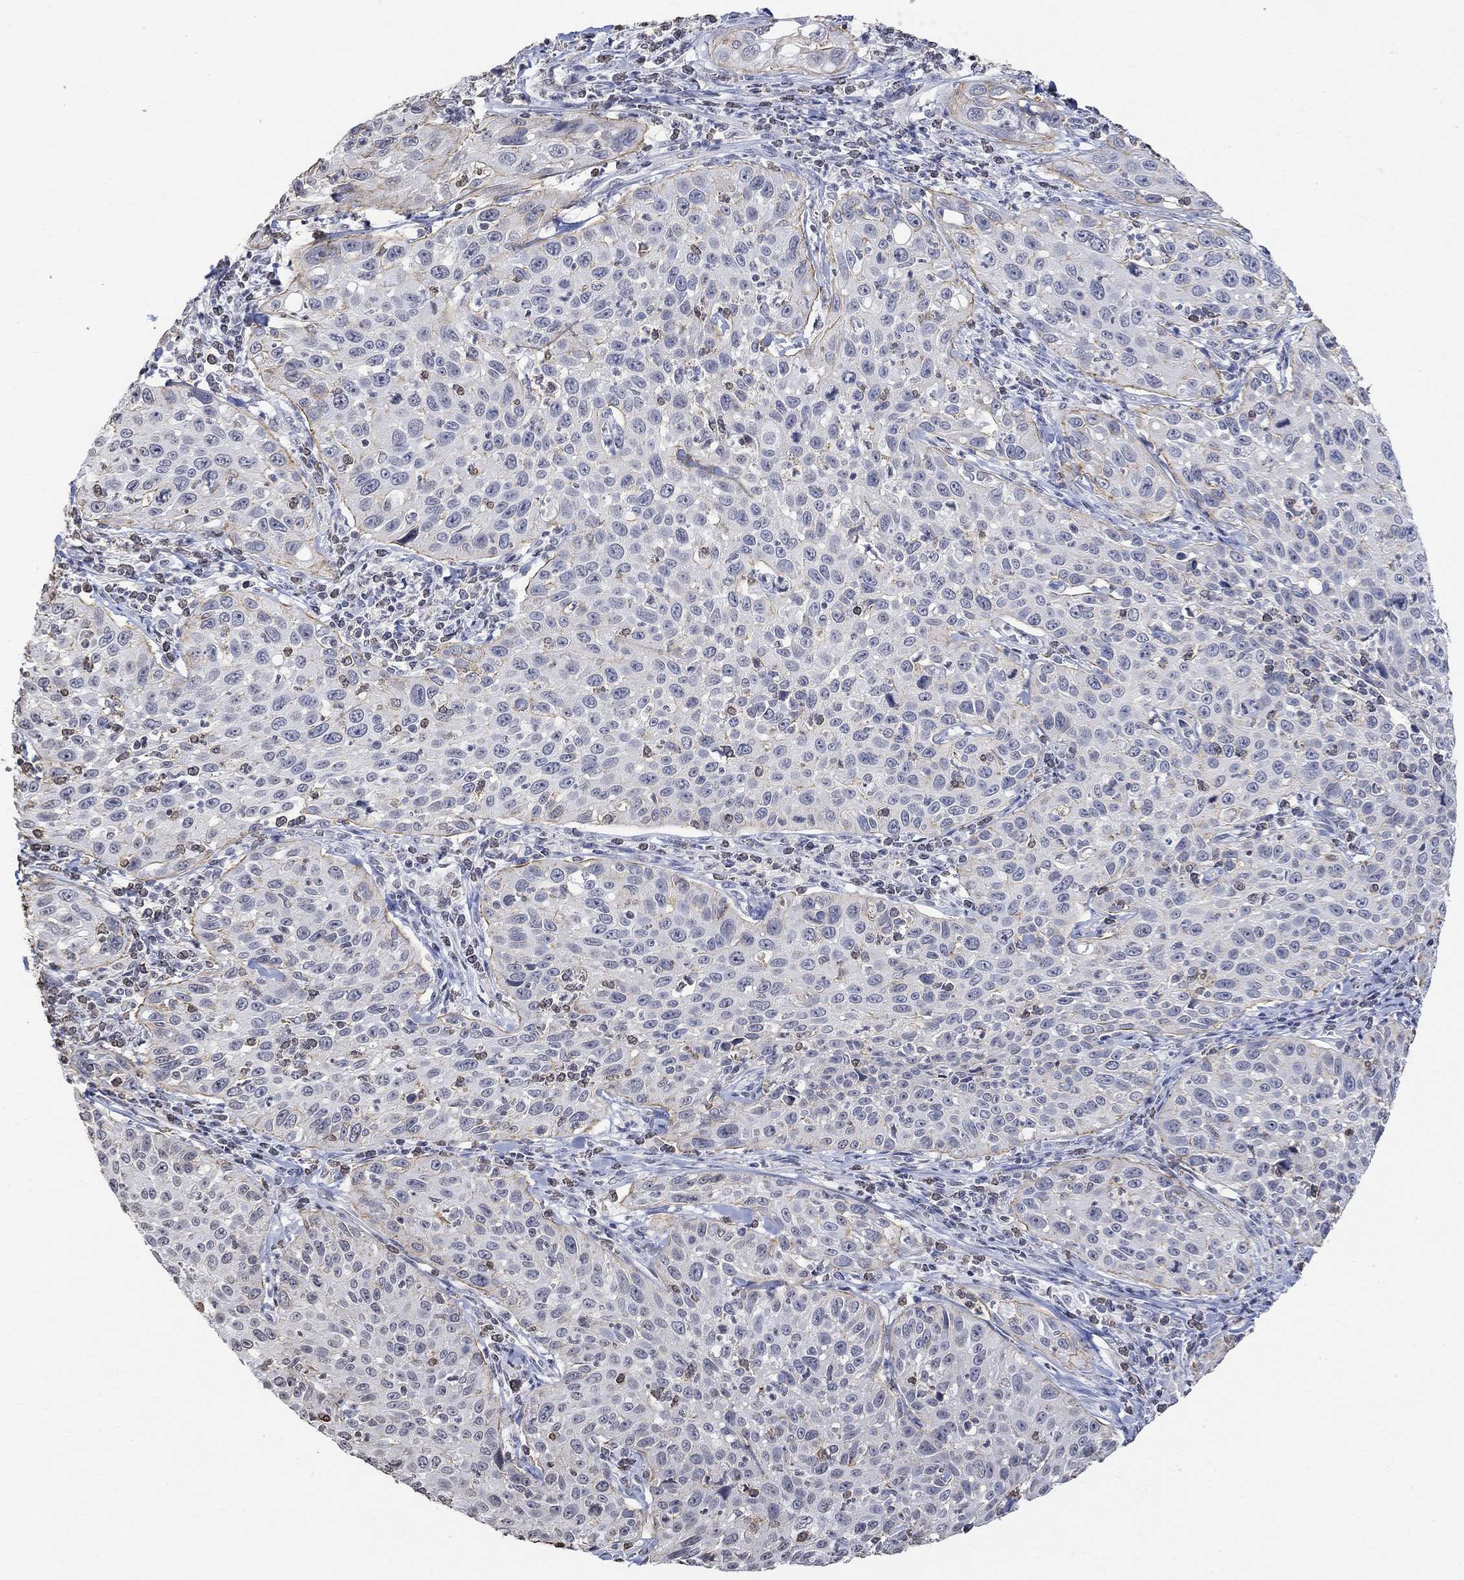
{"staining": {"intensity": "negative", "quantity": "none", "location": "none"}, "tissue": "cervical cancer", "cell_type": "Tumor cells", "image_type": "cancer", "snomed": [{"axis": "morphology", "description": "Squamous cell carcinoma, NOS"}, {"axis": "topography", "description": "Cervix"}], "caption": "The immunohistochemistry micrograph has no significant positivity in tumor cells of cervical squamous cell carcinoma tissue. (DAB (3,3'-diaminobenzidine) immunohistochemistry, high magnification).", "gene": "TMEM255A", "patient": {"sex": "female", "age": 26}}